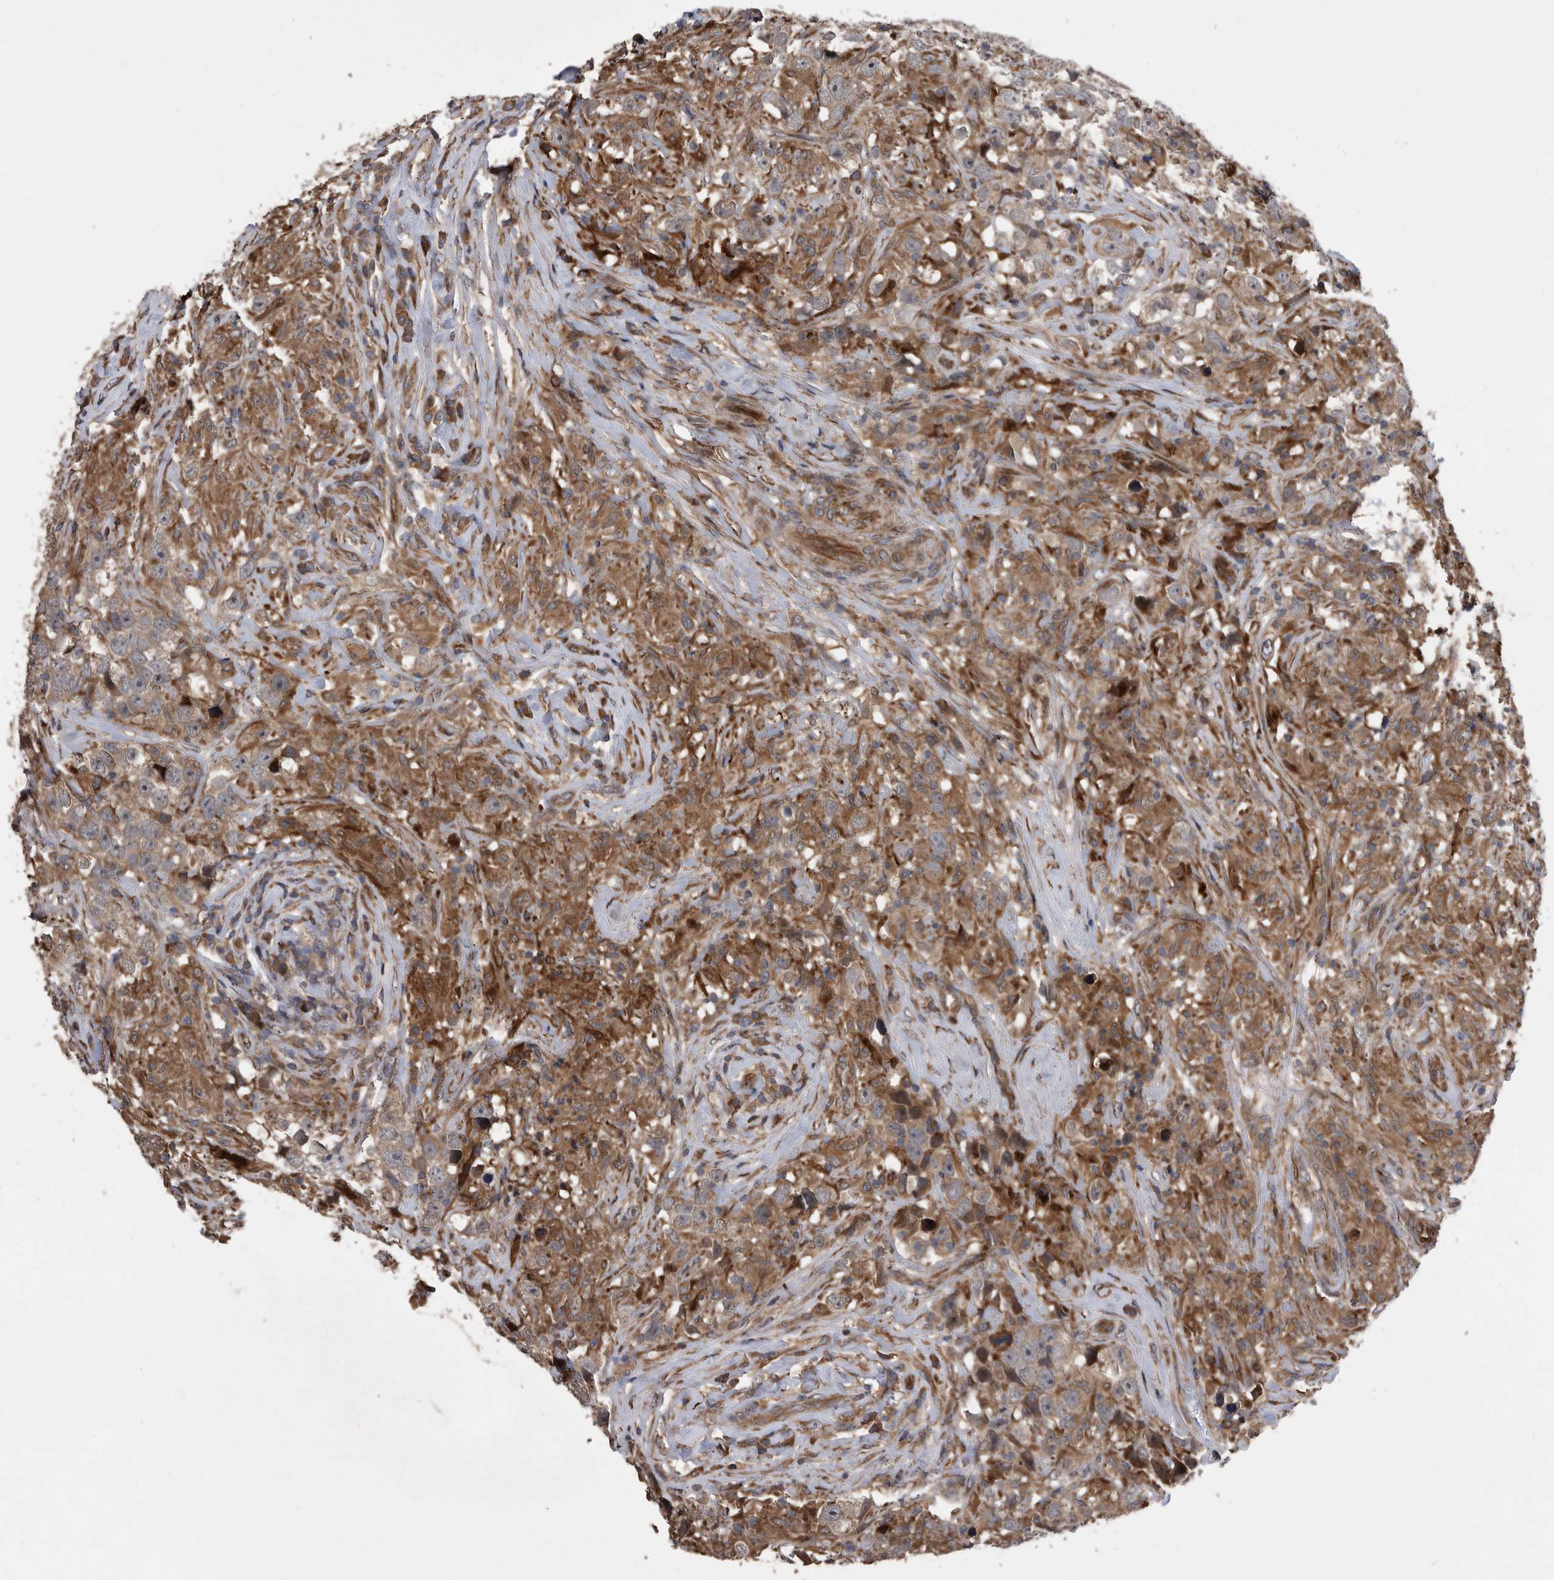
{"staining": {"intensity": "moderate", "quantity": ">75%", "location": "cytoplasmic/membranous"}, "tissue": "testis cancer", "cell_type": "Tumor cells", "image_type": "cancer", "snomed": [{"axis": "morphology", "description": "Seminoma, NOS"}, {"axis": "topography", "description": "Testis"}], "caption": "High-power microscopy captured an IHC photomicrograph of testis cancer (seminoma), revealing moderate cytoplasmic/membranous staining in approximately >75% of tumor cells. The staining is performed using DAB (3,3'-diaminobenzidine) brown chromogen to label protein expression. The nuclei are counter-stained blue using hematoxylin.", "gene": "SERINC2", "patient": {"sex": "male", "age": 49}}